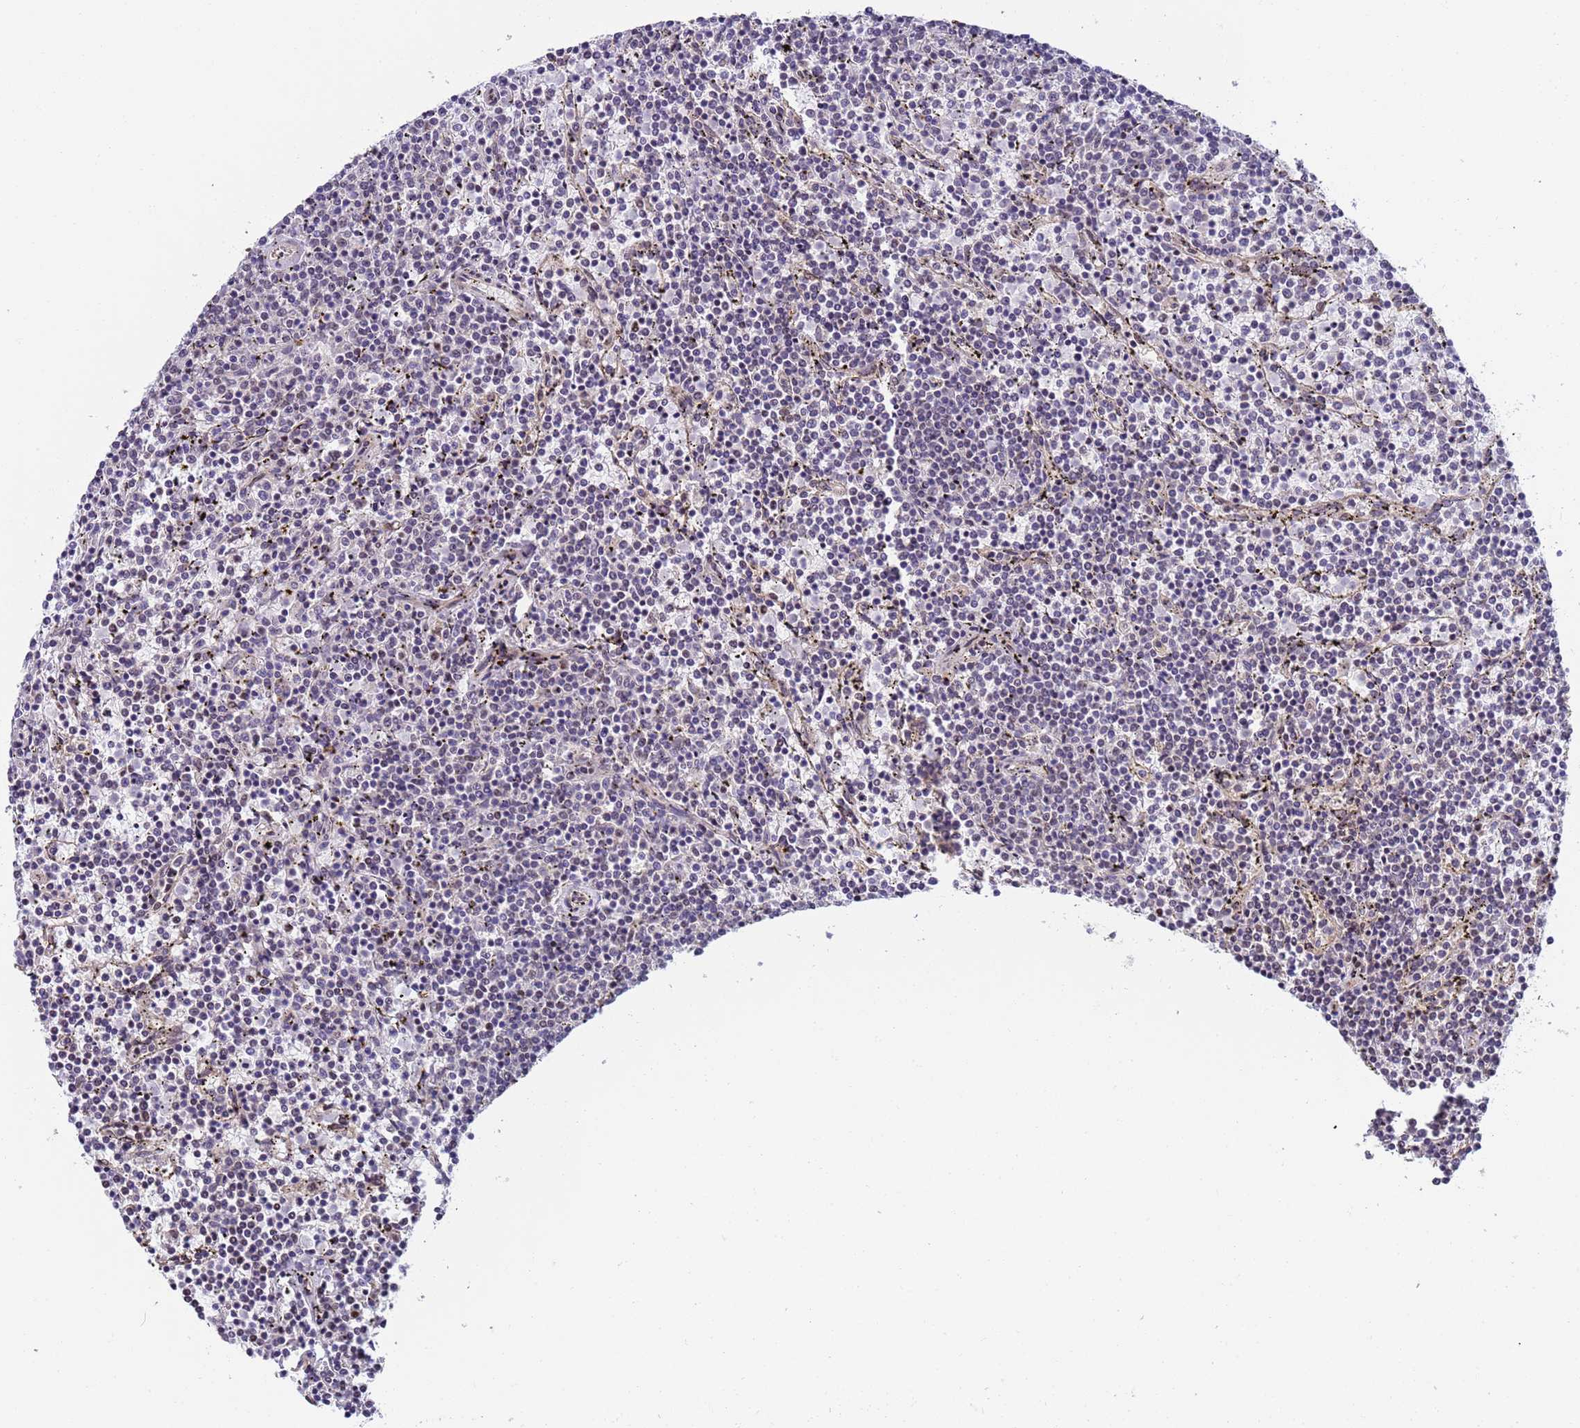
{"staining": {"intensity": "negative", "quantity": "none", "location": "none"}, "tissue": "lymphoma", "cell_type": "Tumor cells", "image_type": "cancer", "snomed": [{"axis": "morphology", "description": "Malignant lymphoma, non-Hodgkin's type, Low grade"}, {"axis": "topography", "description": "Spleen"}], "caption": "Tumor cells show no significant staining in malignant lymphoma, non-Hodgkin's type (low-grade).", "gene": "RAPGEF3", "patient": {"sex": "female", "age": 50}}